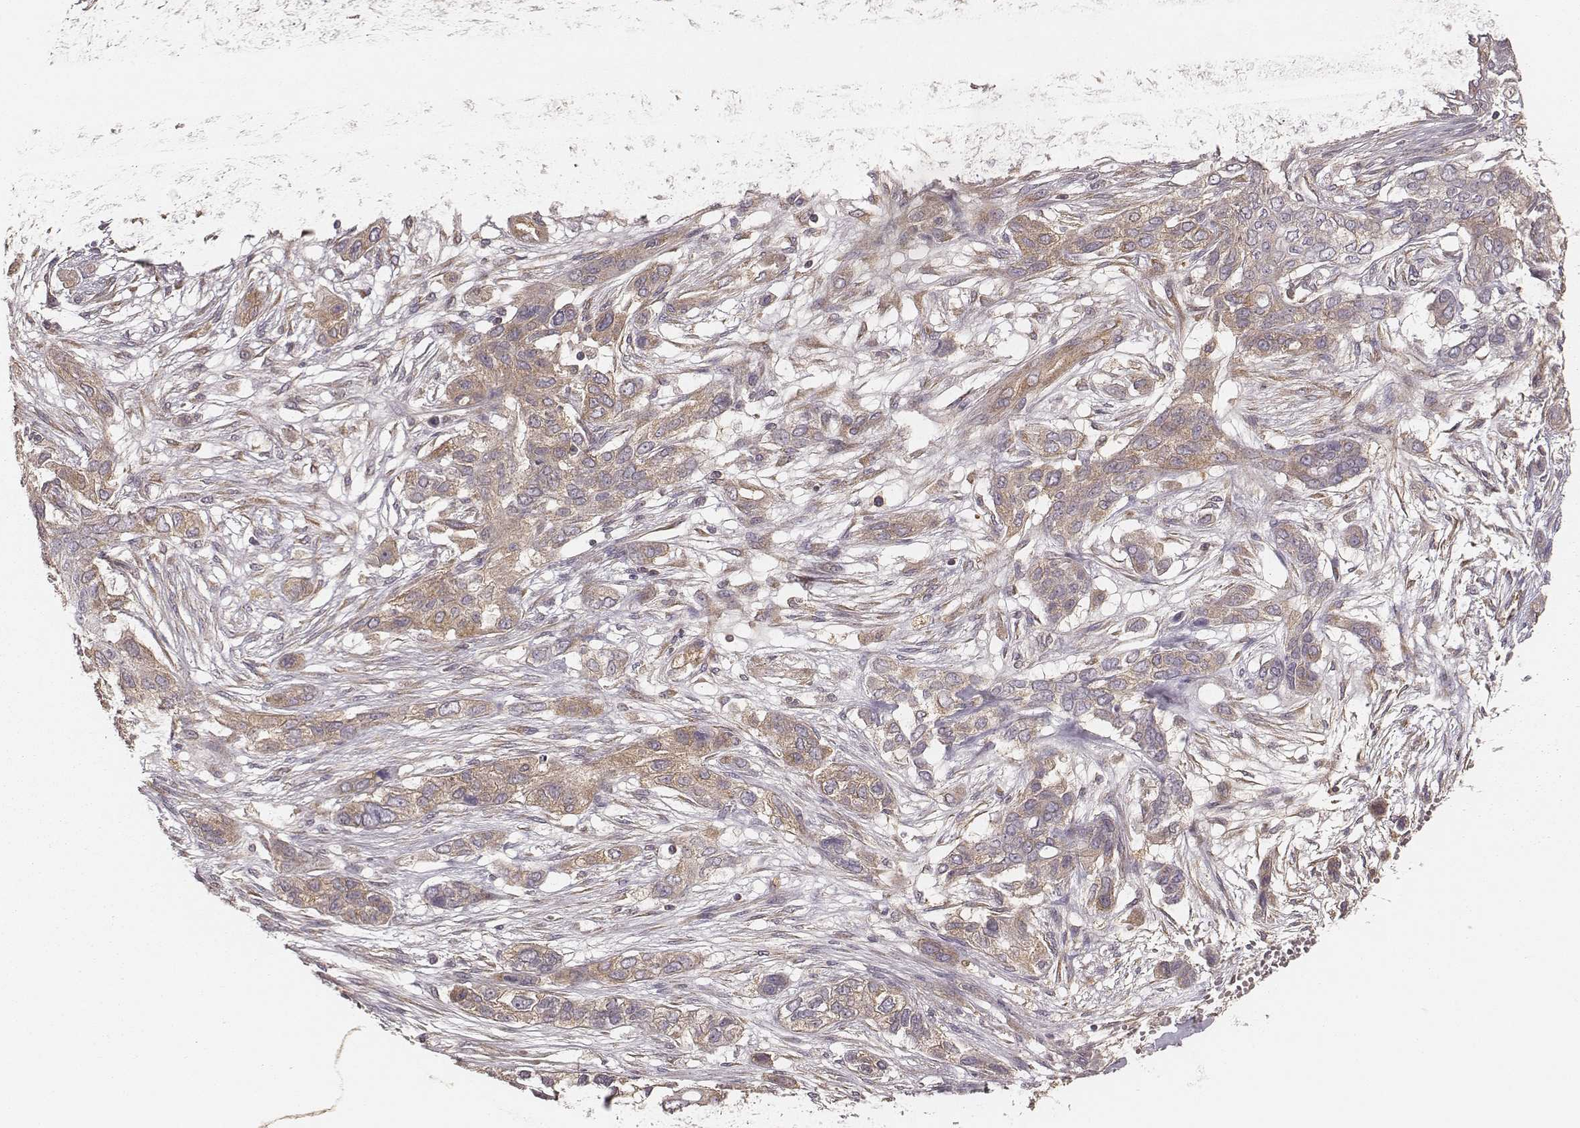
{"staining": {"intensity": "weak", "quantity": ">75%", "location": "cytoplasmic/membranous"}, "tissue": "lung cancer", "cell_type": "Tumor cells", "image_type": "cancer", "snomed": [{"axis": "morphology", "description": "Squamous cell carcinoma, NOS"}, {"axis": "topography", "description": "Lung"}], "caption": "Tumor cells display low levels of weak cytoplasmic/membranous staining in about >75% of cells in human lung squamous cell carcinoma.", "gene": "CARS1", "patient": {"sex": "female", "age": 70}}